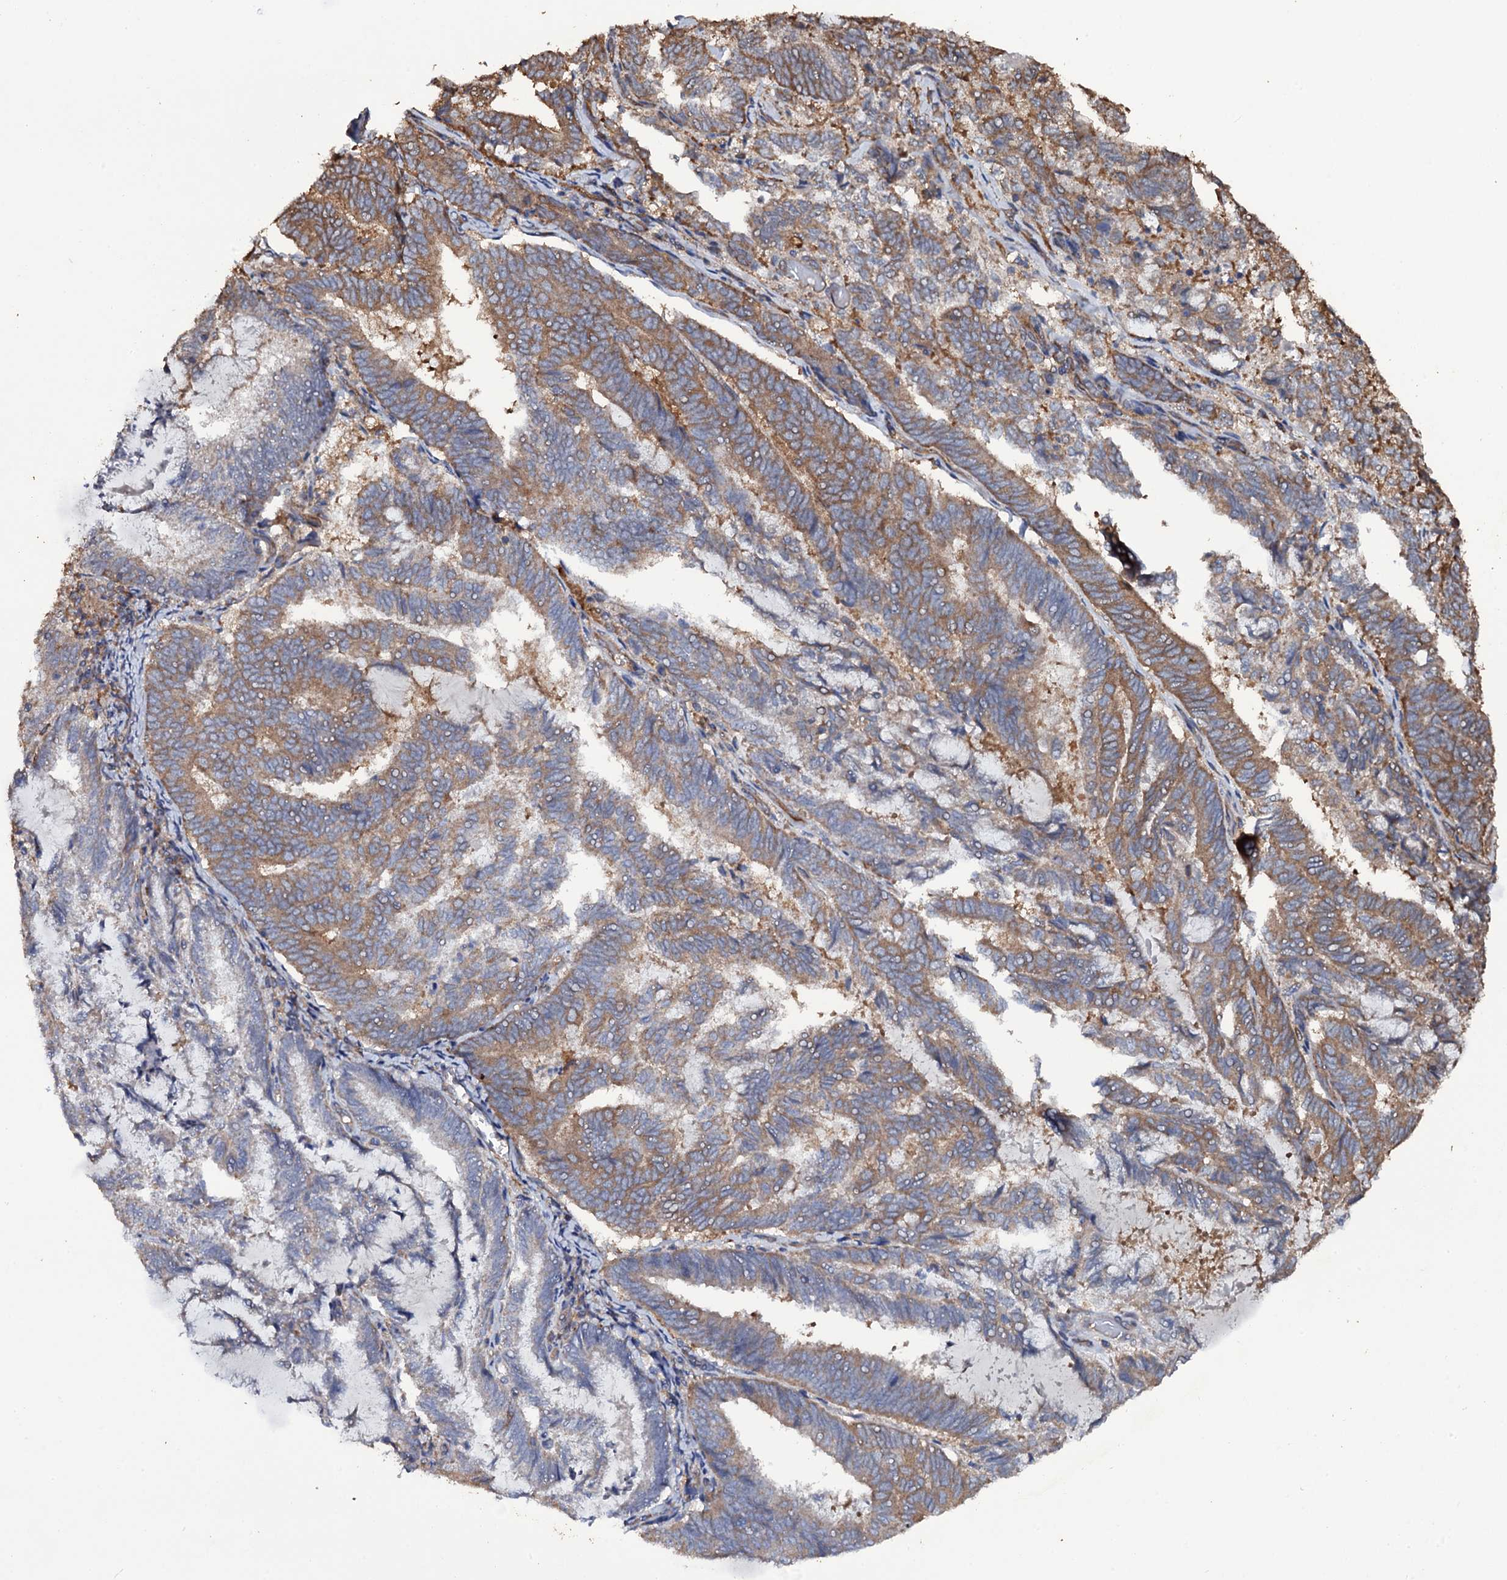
{"staining": {"intensity": "moderate", "quantity": "25%-75%", "location": "cytoplasmic/membranous"}, "tissue": "endometrial cancer", "cell_type": "Tumor cells", "image_type": "cancer", "snomed": [{"axis": "morphology", "description": "Adenocarcinoma, NOS"}, {"axis": "topography", "description": "Endometrium"}], "caption": "There is medium levels of moderate cytoplasmic/membranous expression in tumor cells of endometrial cancer (adenocarcinoma), as demonstrated by immunohistochemical staining (brown color).", "gene": "TTC23", "patient": {"sex": "female", "age": 80}}